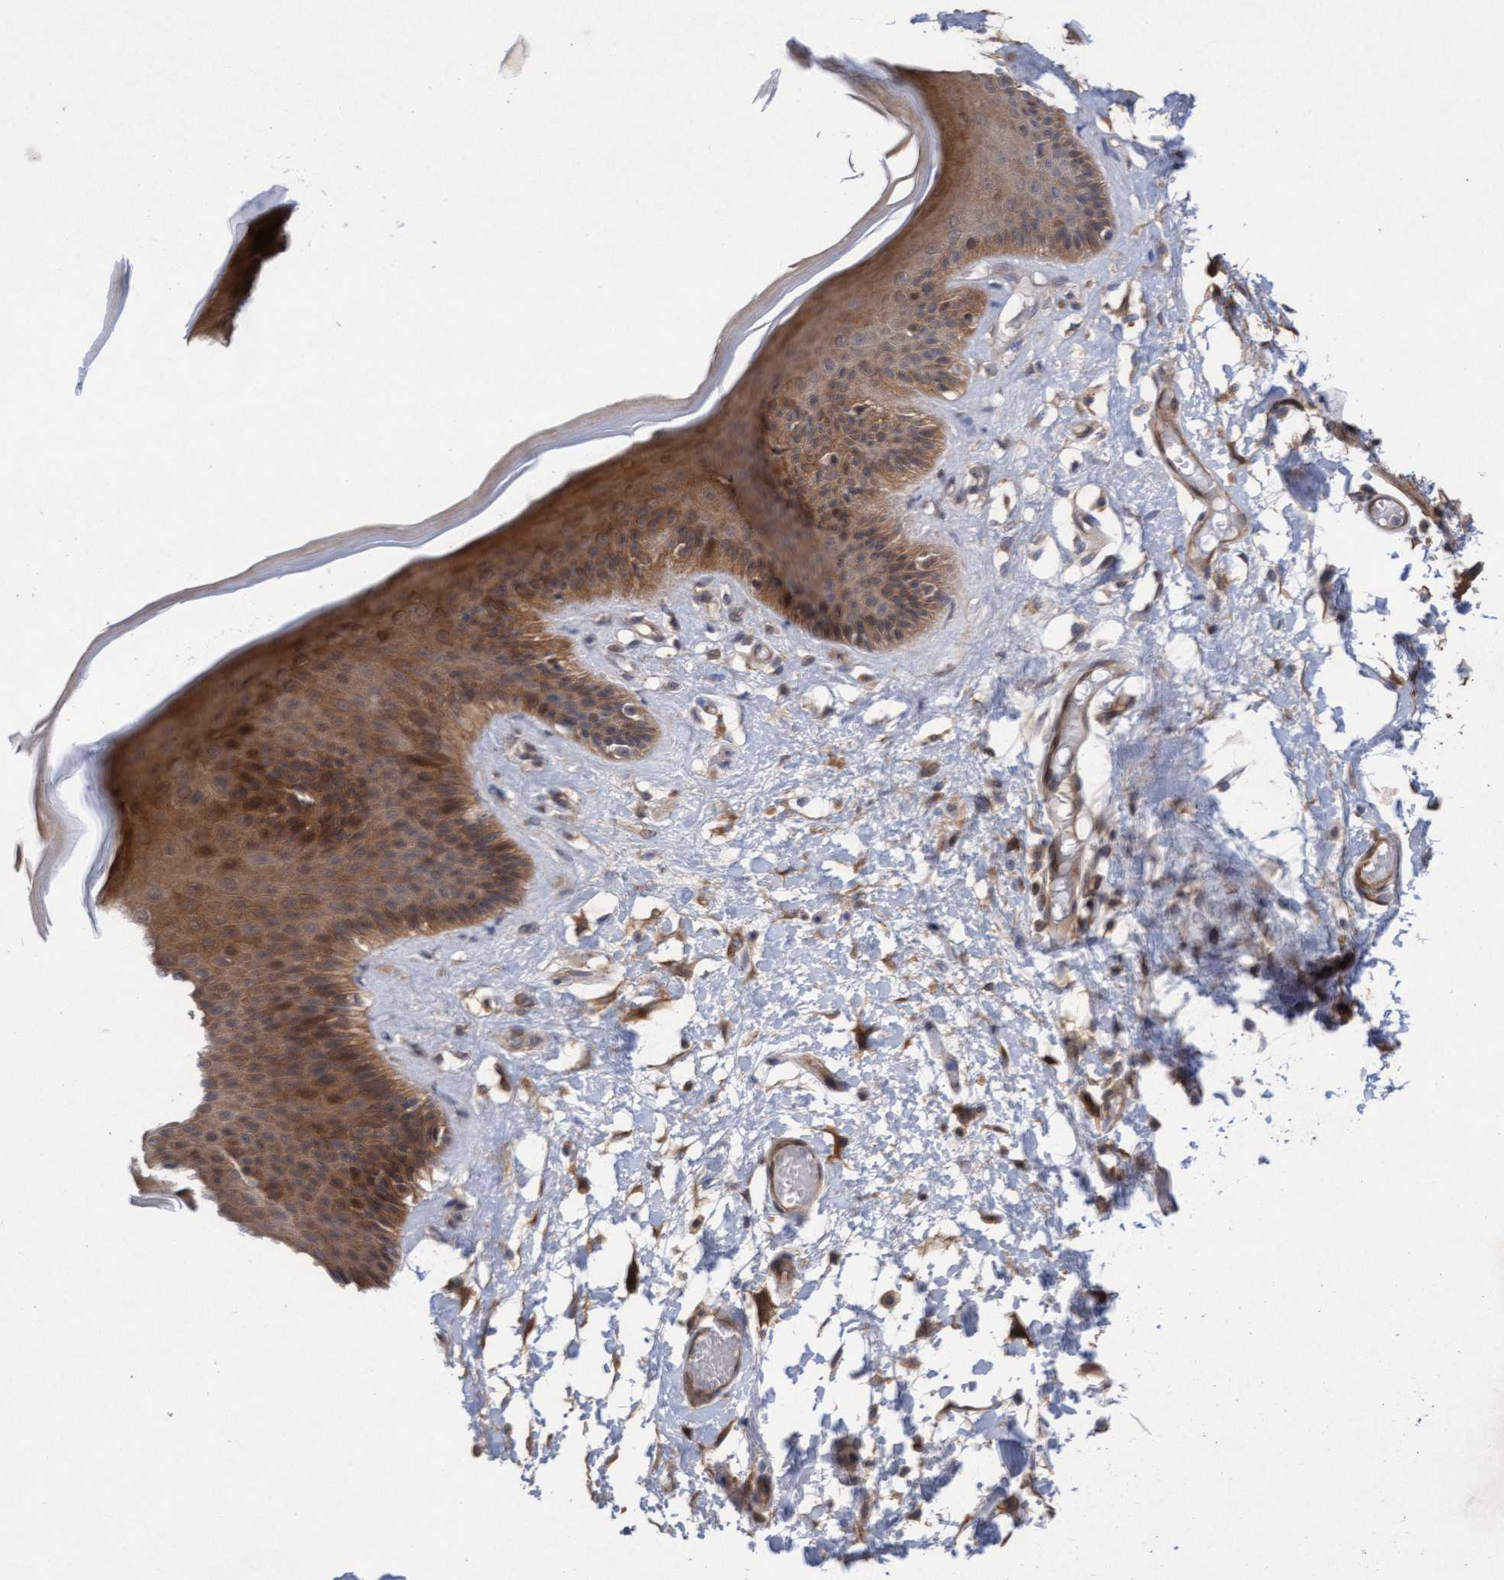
{"staining": {"intensity": "moderate", "quantity": ">75%", "location": "cytoplasmic/membranous"}, "tissue": "skin", "cell_type": "Epidermal cells", "image_type": "normal", "snomed": [{"axis": "morphology", "description": "Normal tissue, NOS"}, {"axis": "topography", "description": "Vulva"}], "caption": "Skin stained with immunohistochemistry exhibits moderate cytoplasmic/membranous positivity in about >75% of epidermal cells.", "gene": "PLCD1", "patient": {"sex": "female", "age": 73}}